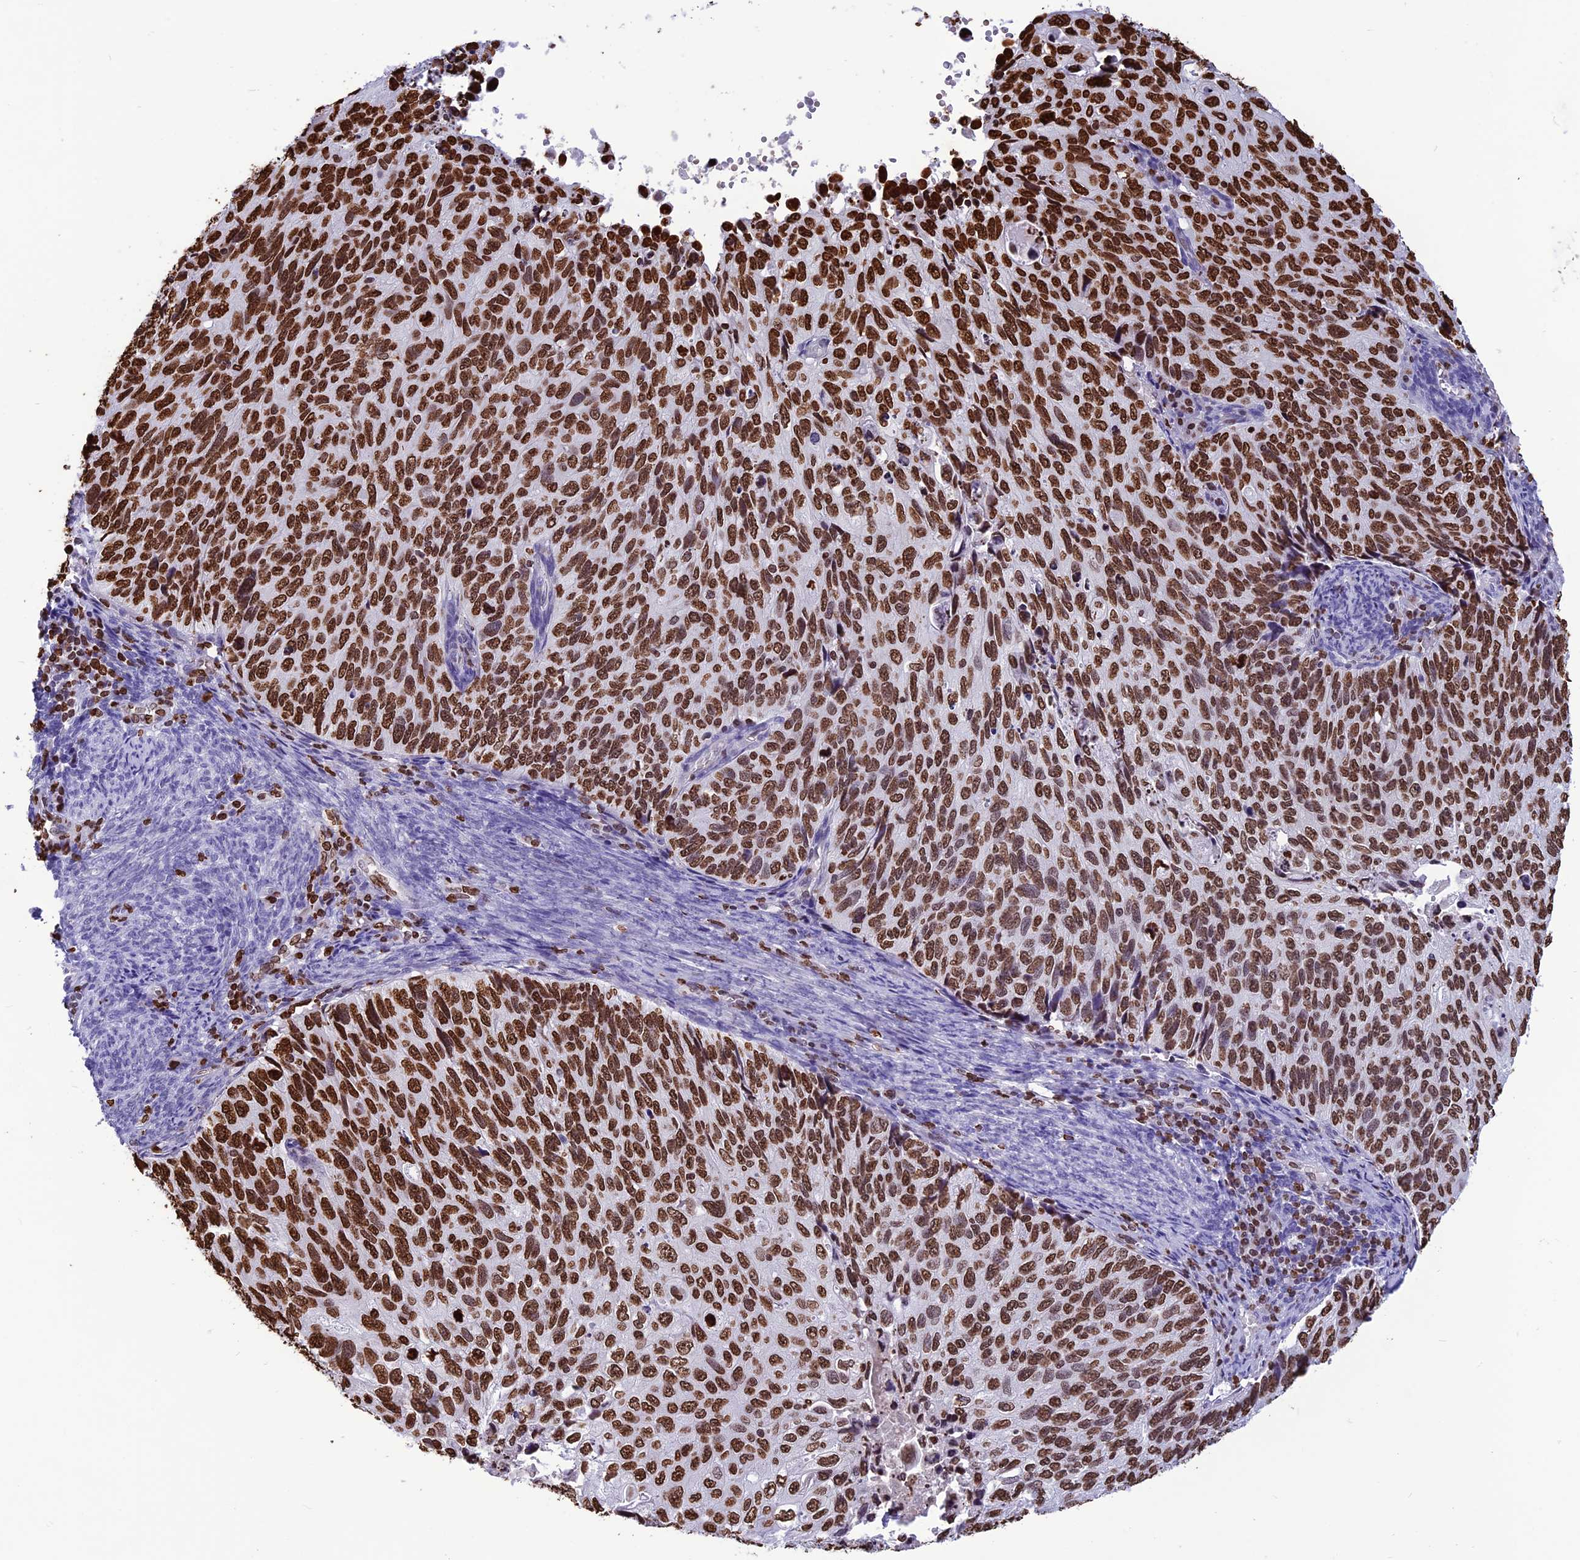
{"staining": {"intensity": "strong", "quantity": ">75%", "location": "nuclear"}, "tissue": "cervical cancer", "cell_type": "Tumor cells", "image_type": "cancer", "snomed": [{"axis": "morphology", "description": "Squamous cell carcinoma, NOS"}, {"axis": "topography", "description": "Cervix"}], "caption": "This is a photomicrograph of immunohistochemistry (IHC) staining of cervical cancer, which shows strong staining in the nuclear of tumor cells.", "gene": "AKAP17A", "patient": {"sex": "female", "age": 70}}